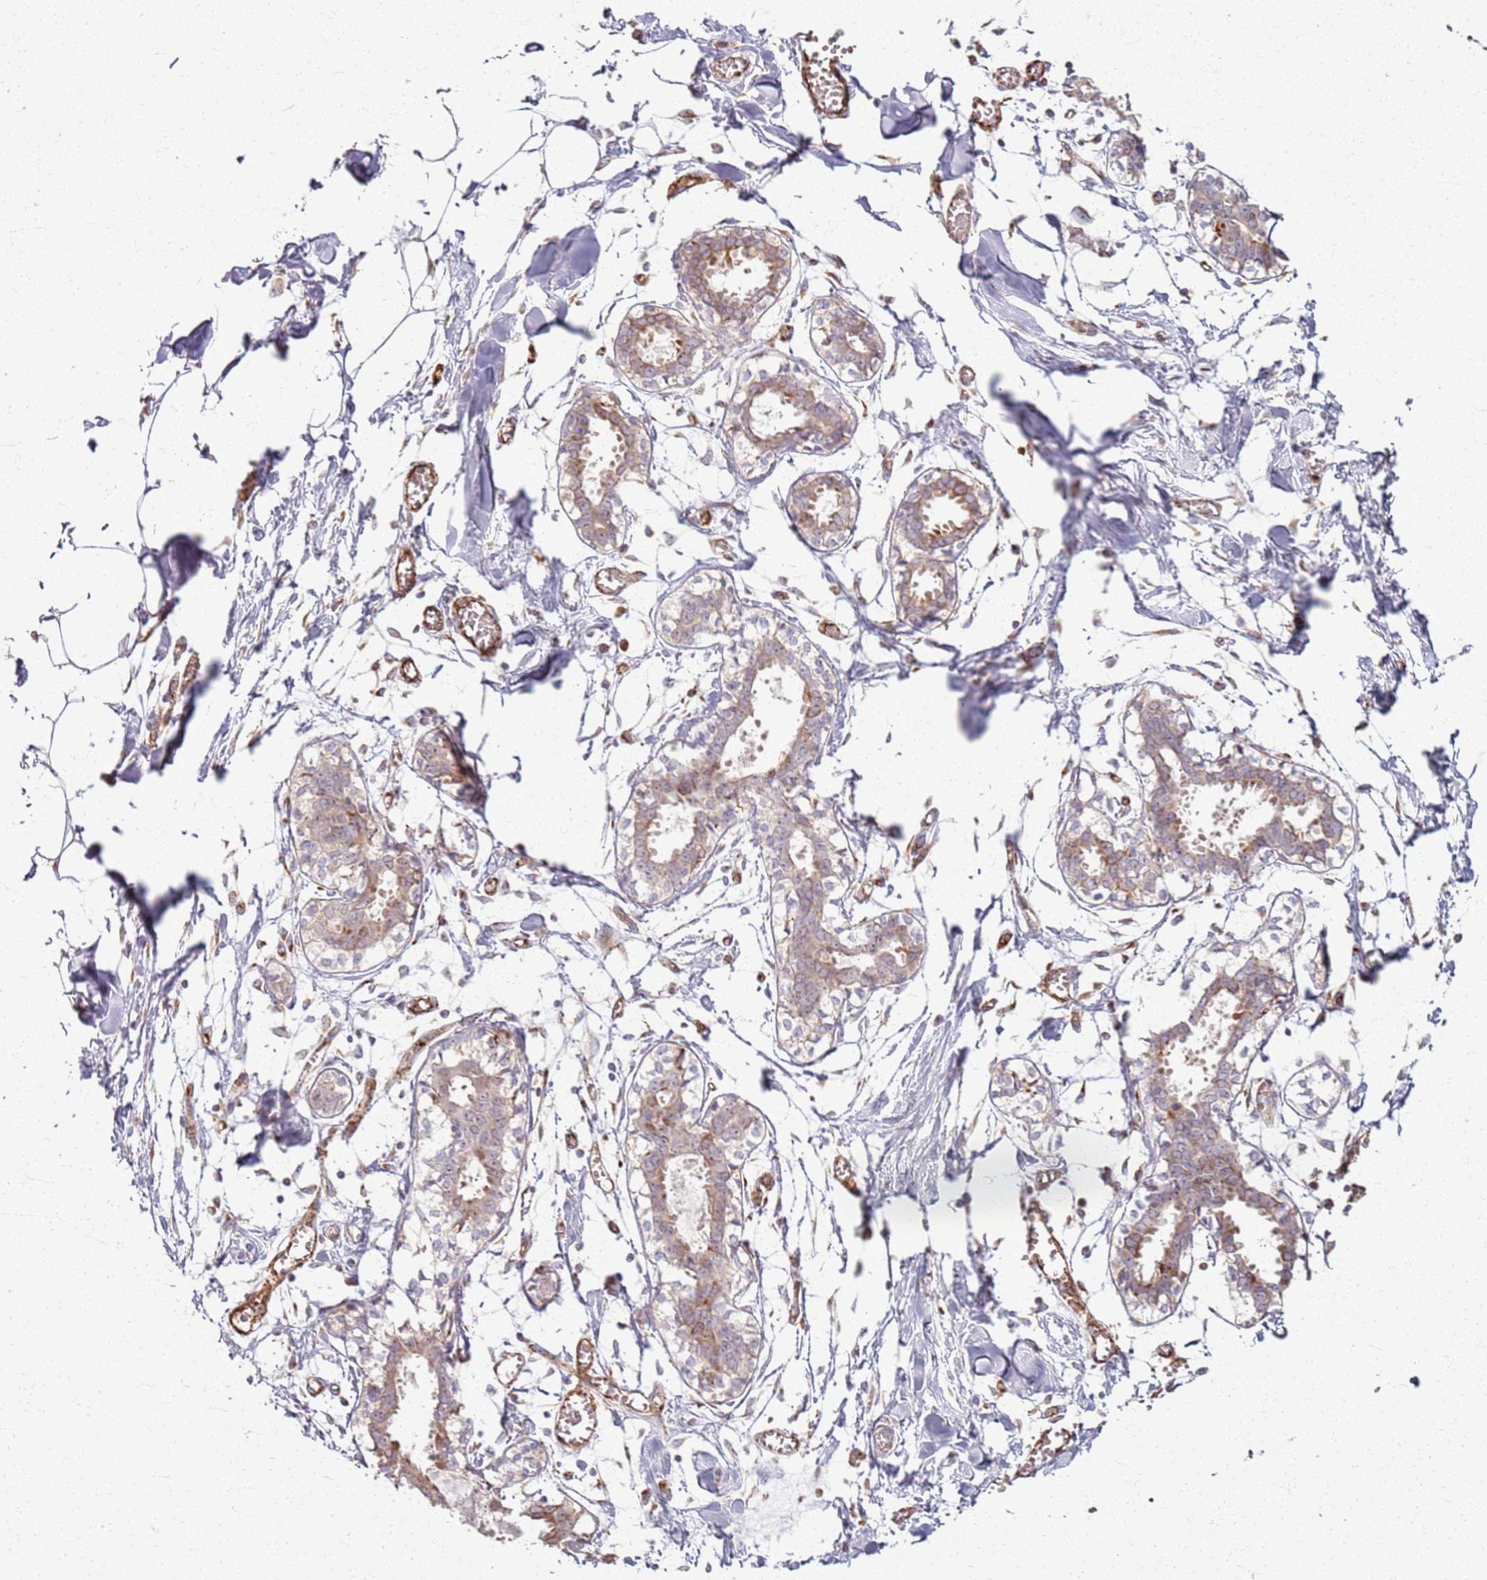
{"staining": {"intensity": "negative", "quantity": "none", "location": "none"}, "tissue": "breast", "cell_type": "Adipocytes", "image_type": "normal", "snomed": [{"axis": "morphology", "description": "Normal tissue, NOS"}, {"axis": "topography", "description": "Breast"}], "caption": "An immunohistochemistry (IHC) photomicrograph of unremarkable breast is shown. There is no staining in adipocytes of breast.", "gene": "KRI1", "patient": {"sex": "female", "age": 27}}